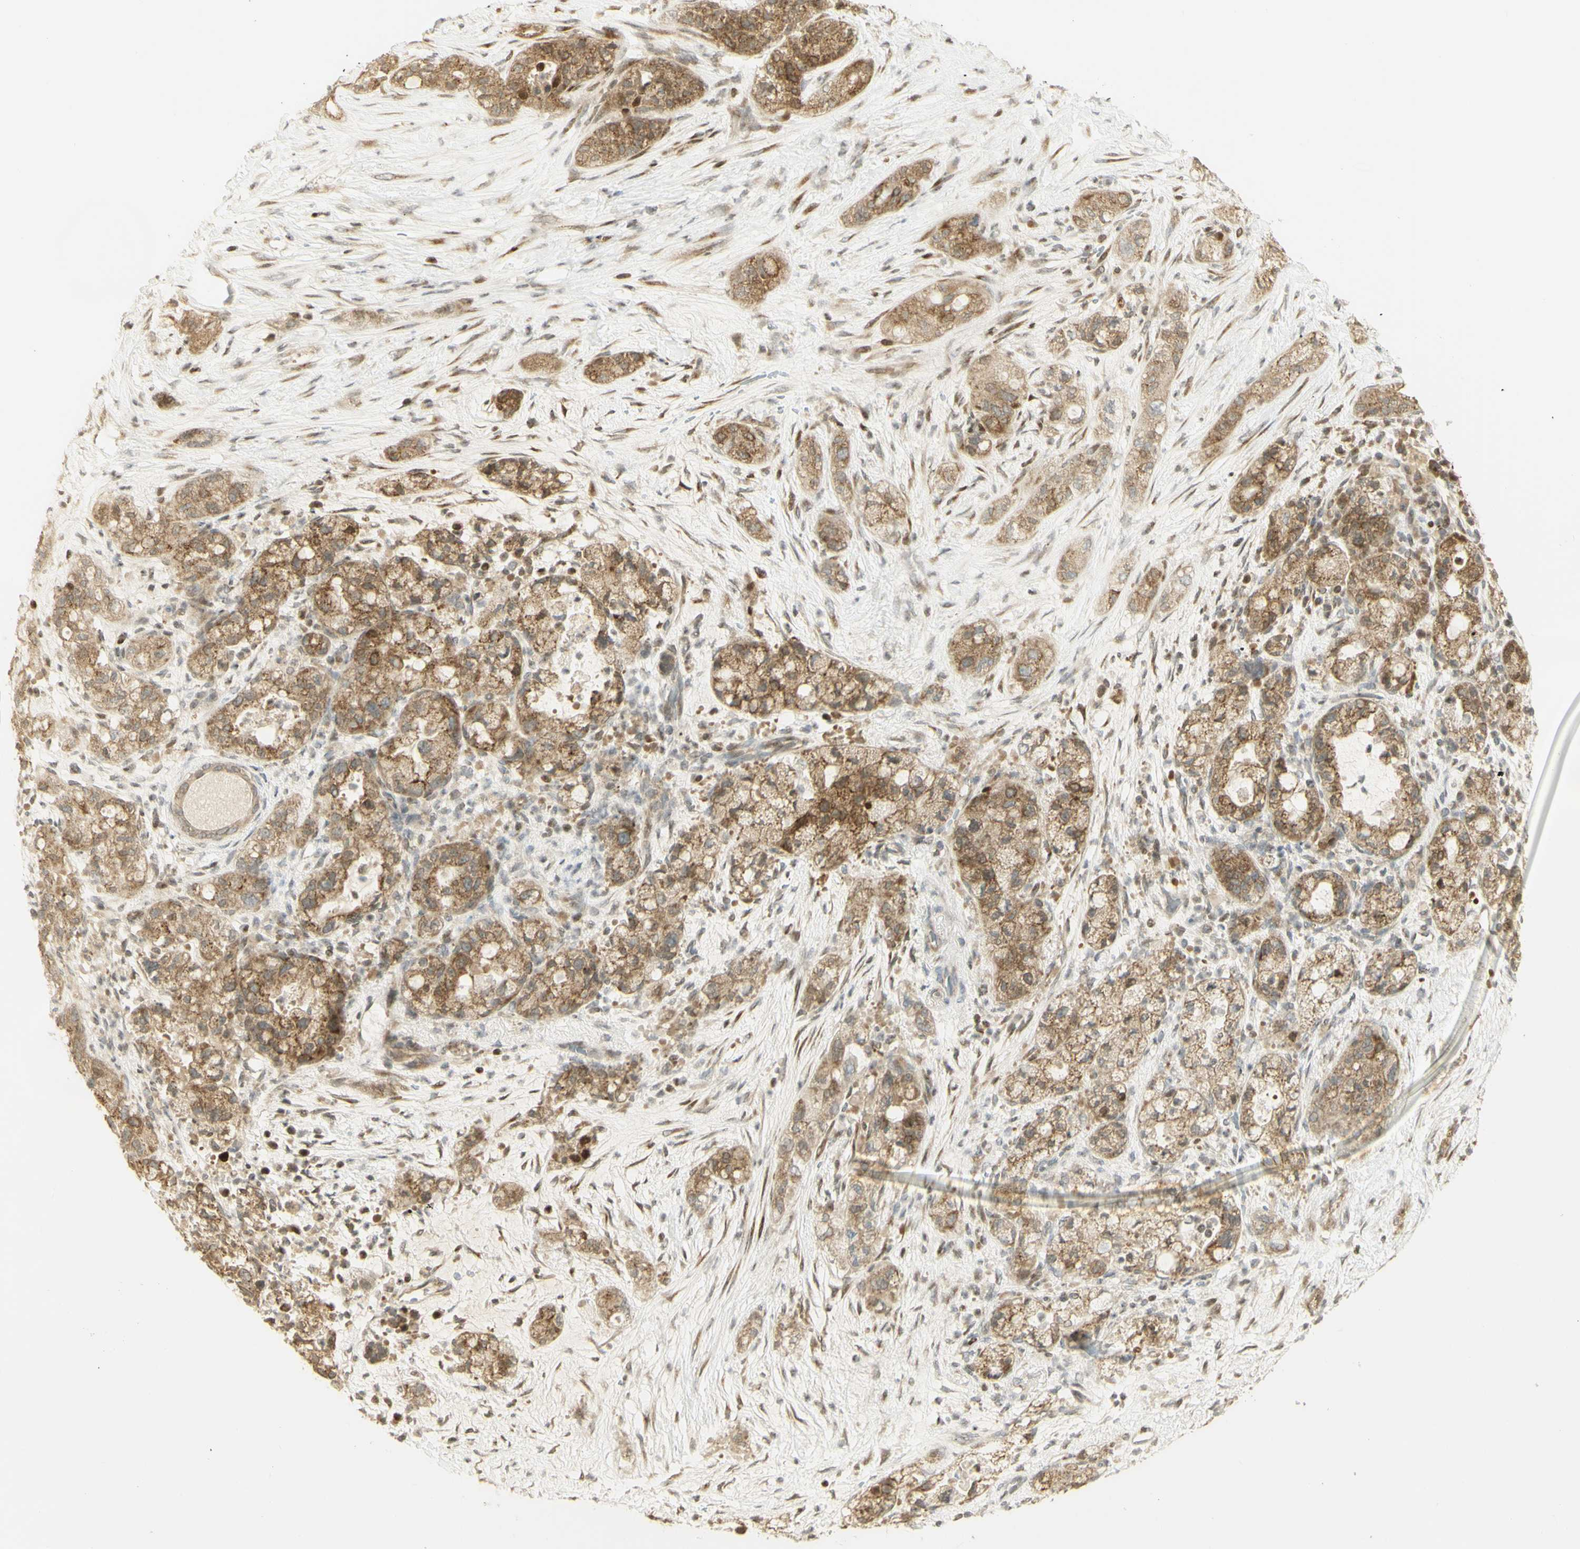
{"staining": {"intensity": "moderate", "quantity": ">75%", "location": "cytoplasmic/membranous,nuclear"}, "tissue": "pancreatic cancer", "cell_type": "Tumor cells", "image_type": "cancer", "snomed": [{"axis": "morphology", "description": "Adenocarcinoma, NOS"}, {"axis": "topography", "description": "Pancreas"}], "caption": "Moderate cytoplasmic/membranous and nuclear expression is appreciated in approximately >75% of tumor cells in pancreatic cancer.", "gene": "KIF11", "patient": {"sex": "female", "age": 78}}